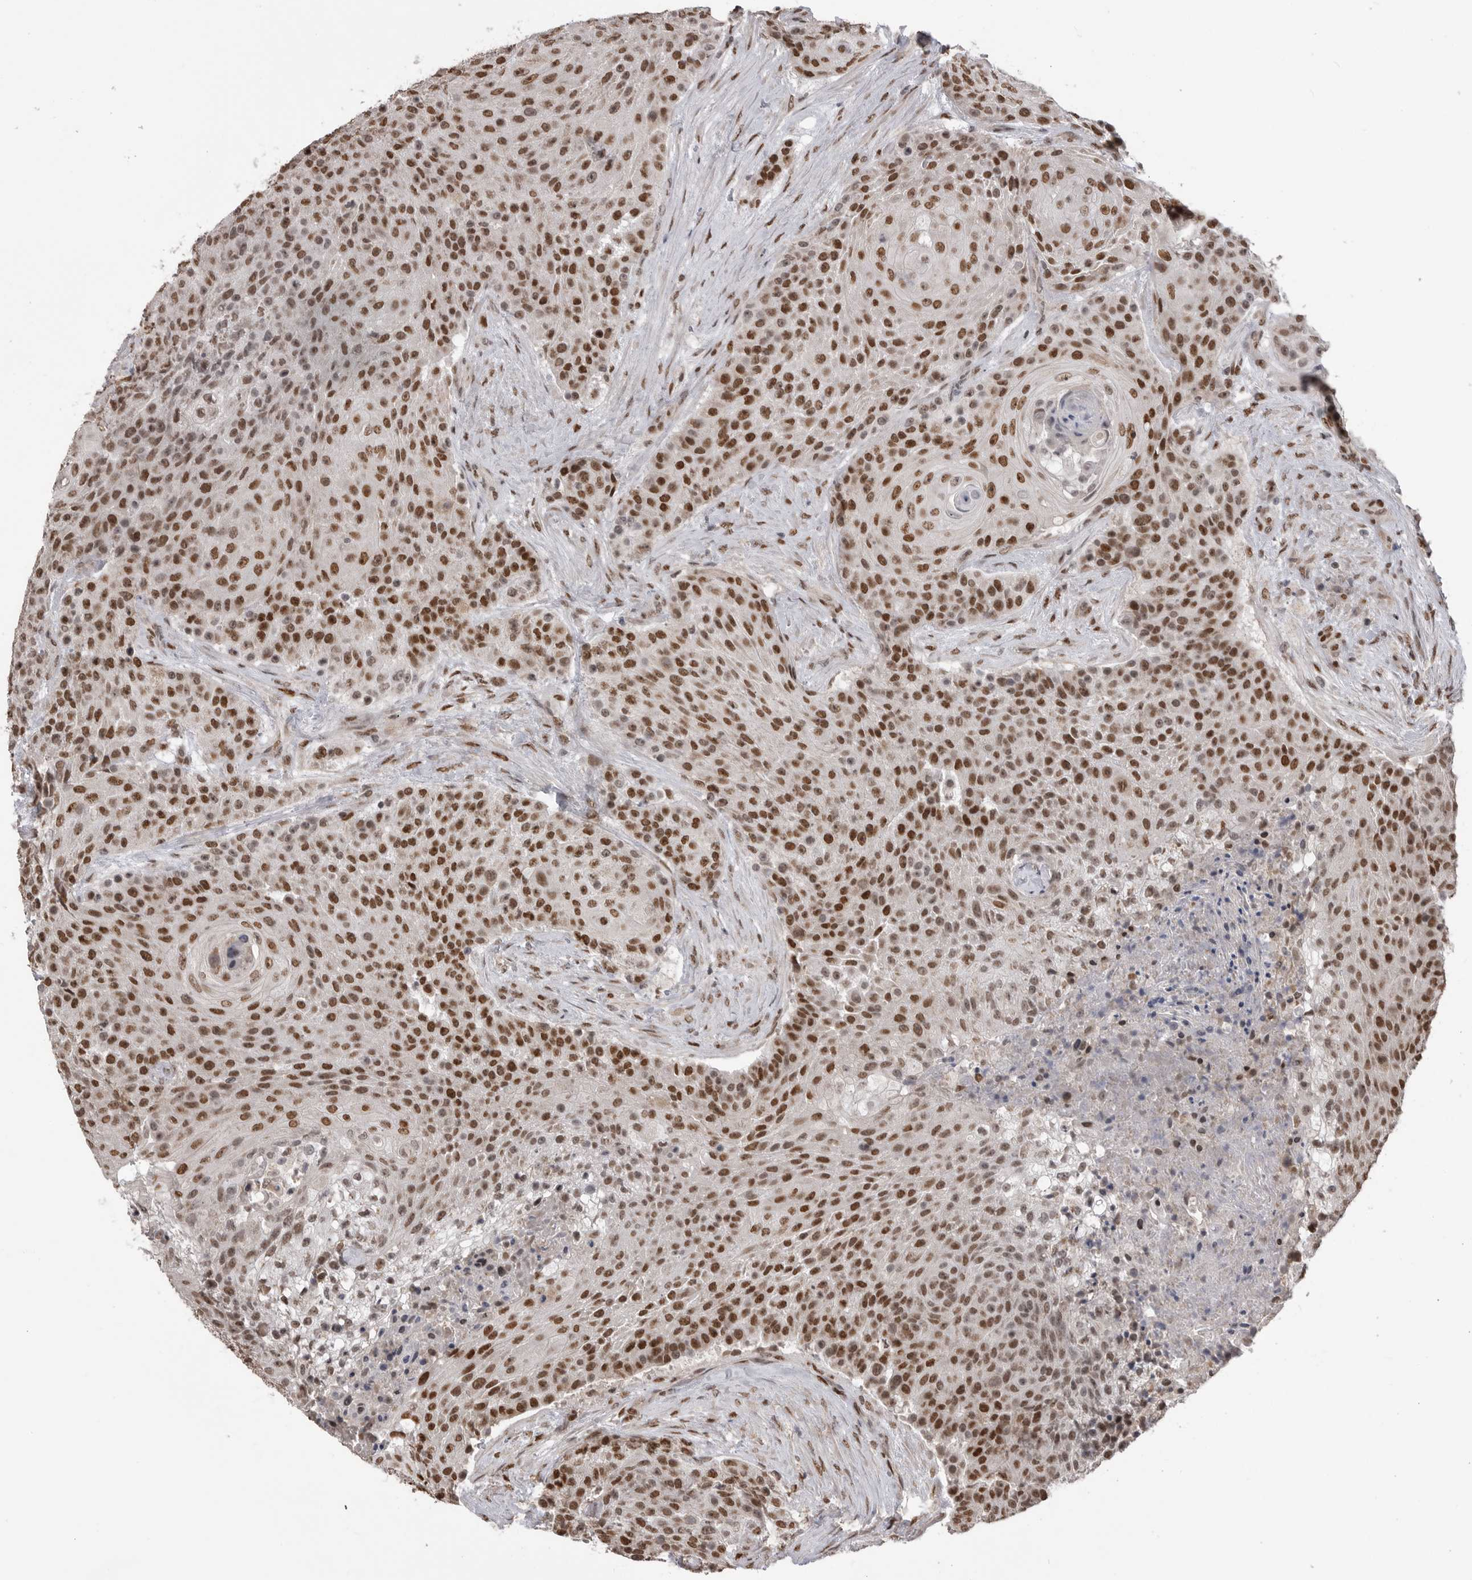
{"staining": {"intensity": "strong", "quantity": ">75%", "location": "nuclear"}, "tissue": "urothelial cancer", "cell_type": "Tumor cells", "image_type": "cancer", "snomed": [{"axis": "morphology", "description": "Urothelial carcinoma, High grade"}, {"axis": "topography", "description": "Urinary bladder"}], "caption": "A brown stain shows strong nuclear positivity of a protein in human urothelial cancer tumor cells.", "gene": "SMARCC1", "patient": {"sex": "female", "age": 63}}